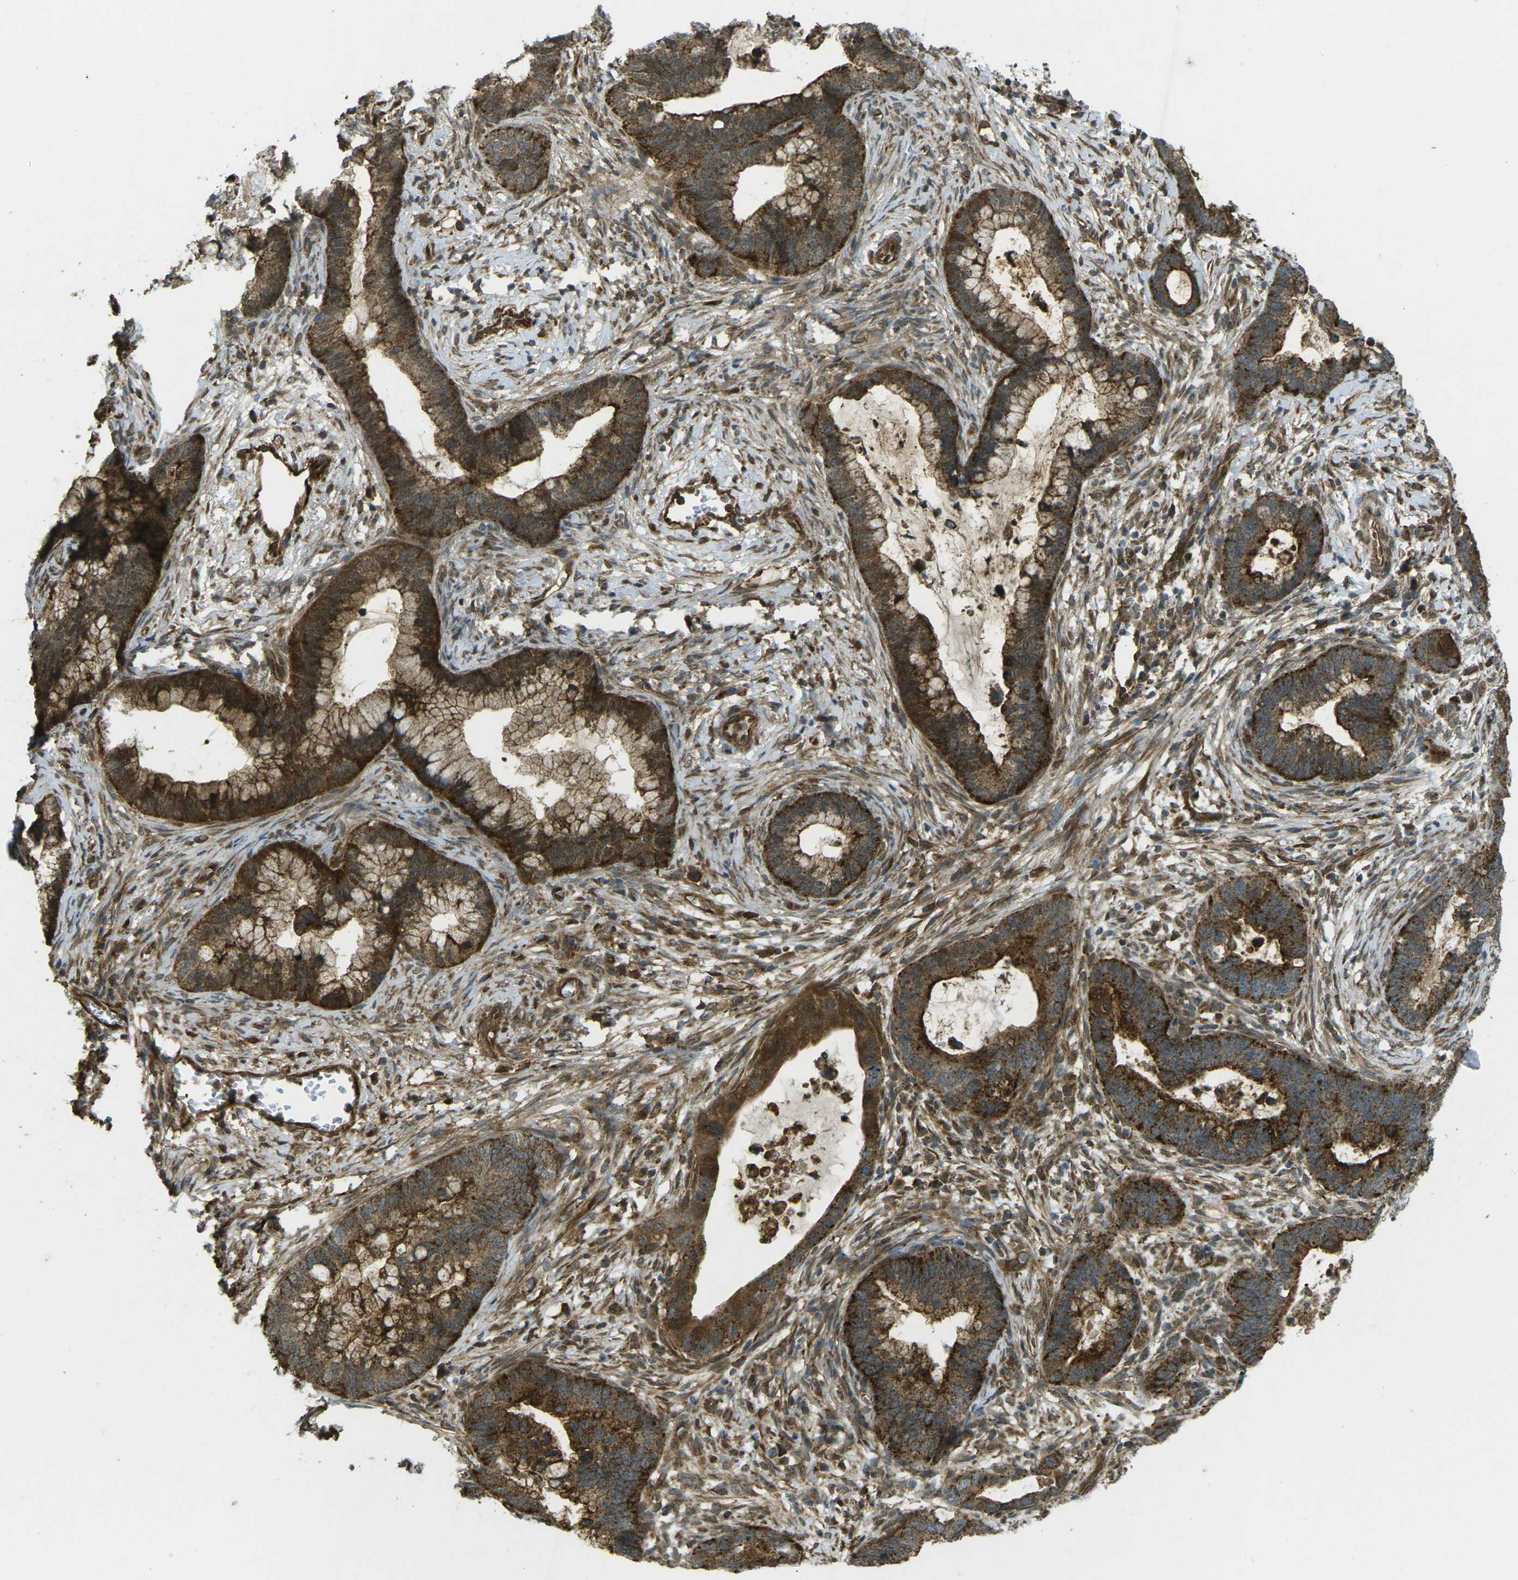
{"staining": {"intensity": "strong", "quantity": ">75%", "location": "cytoplasmic/membranous"}, "tissue": "cervical cancer", "cell_type": "Tumor cells", "image_type": "cancer", "snomed": [{"axis": "morphology", "description": "Adenocarcinoma, NOS"}, {"axis": "topography", "description": "Cervix"}], "caption": "IHC (DAB) staining of human adenocarcinoma (cervical) shows strong cytoplasmic/membranous protein staining in approximately >75% of tumor cells.", "gene": "CHMP3", "patient": {"sex": "female", "age": 44}}